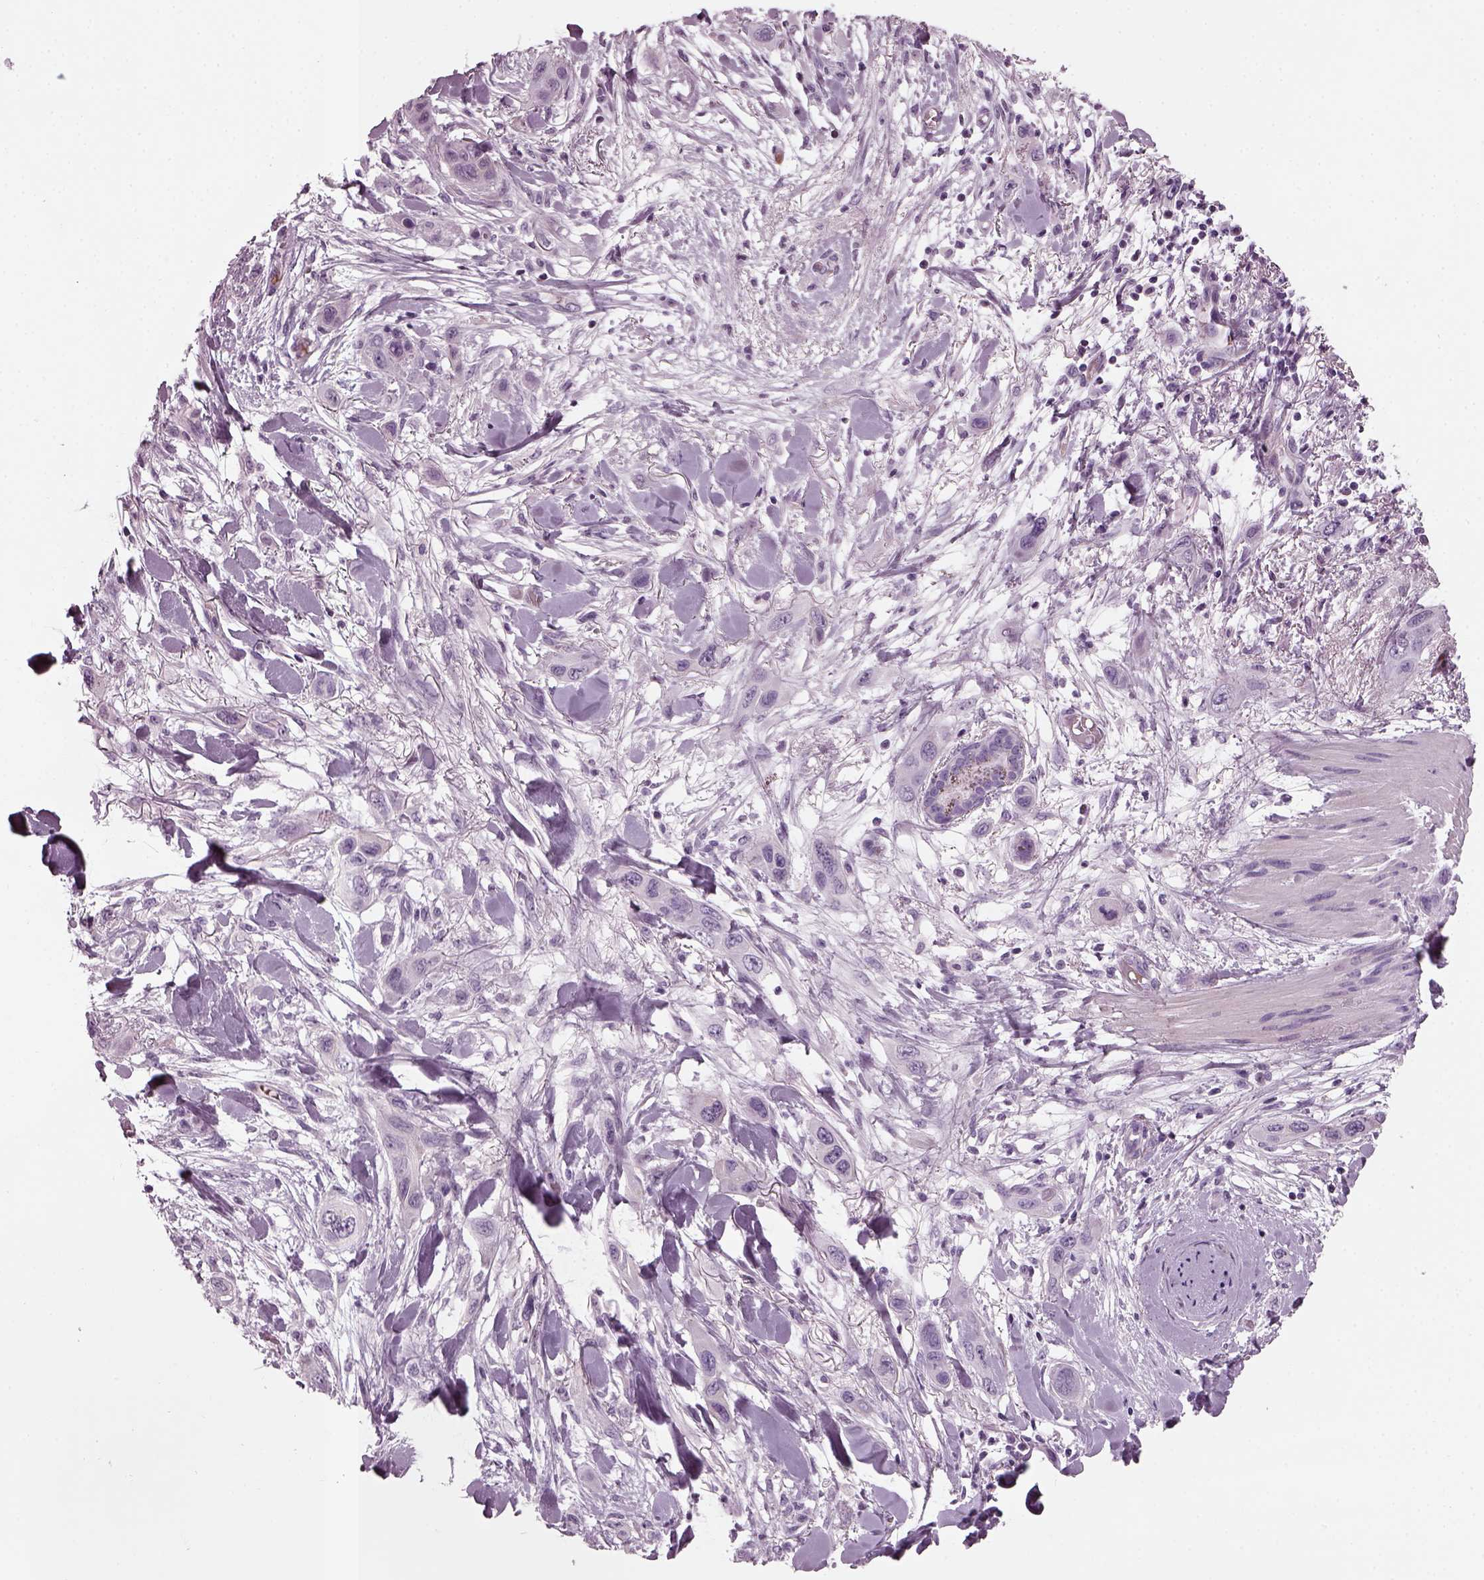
{"staining": {"intensity": "negative", "quantity": "none", "location": "none"}, "tissue": "skin cancer", "cell_type": "Tumor cells", "image_type": "cancer", "snomed": [{"axis": "morphology", "description": "Squamous cell carcinoma, NOS"}, {"axis": "topography", "description": "Skin"}], "caption": "Human squamous cell carcinoma (skin) stained for a protein using immunohistochemistry (IHC) exhibits no staining in tumor cells.", "gene": "DPYSL5", "patient": {"sex": "male", "age": 79}}